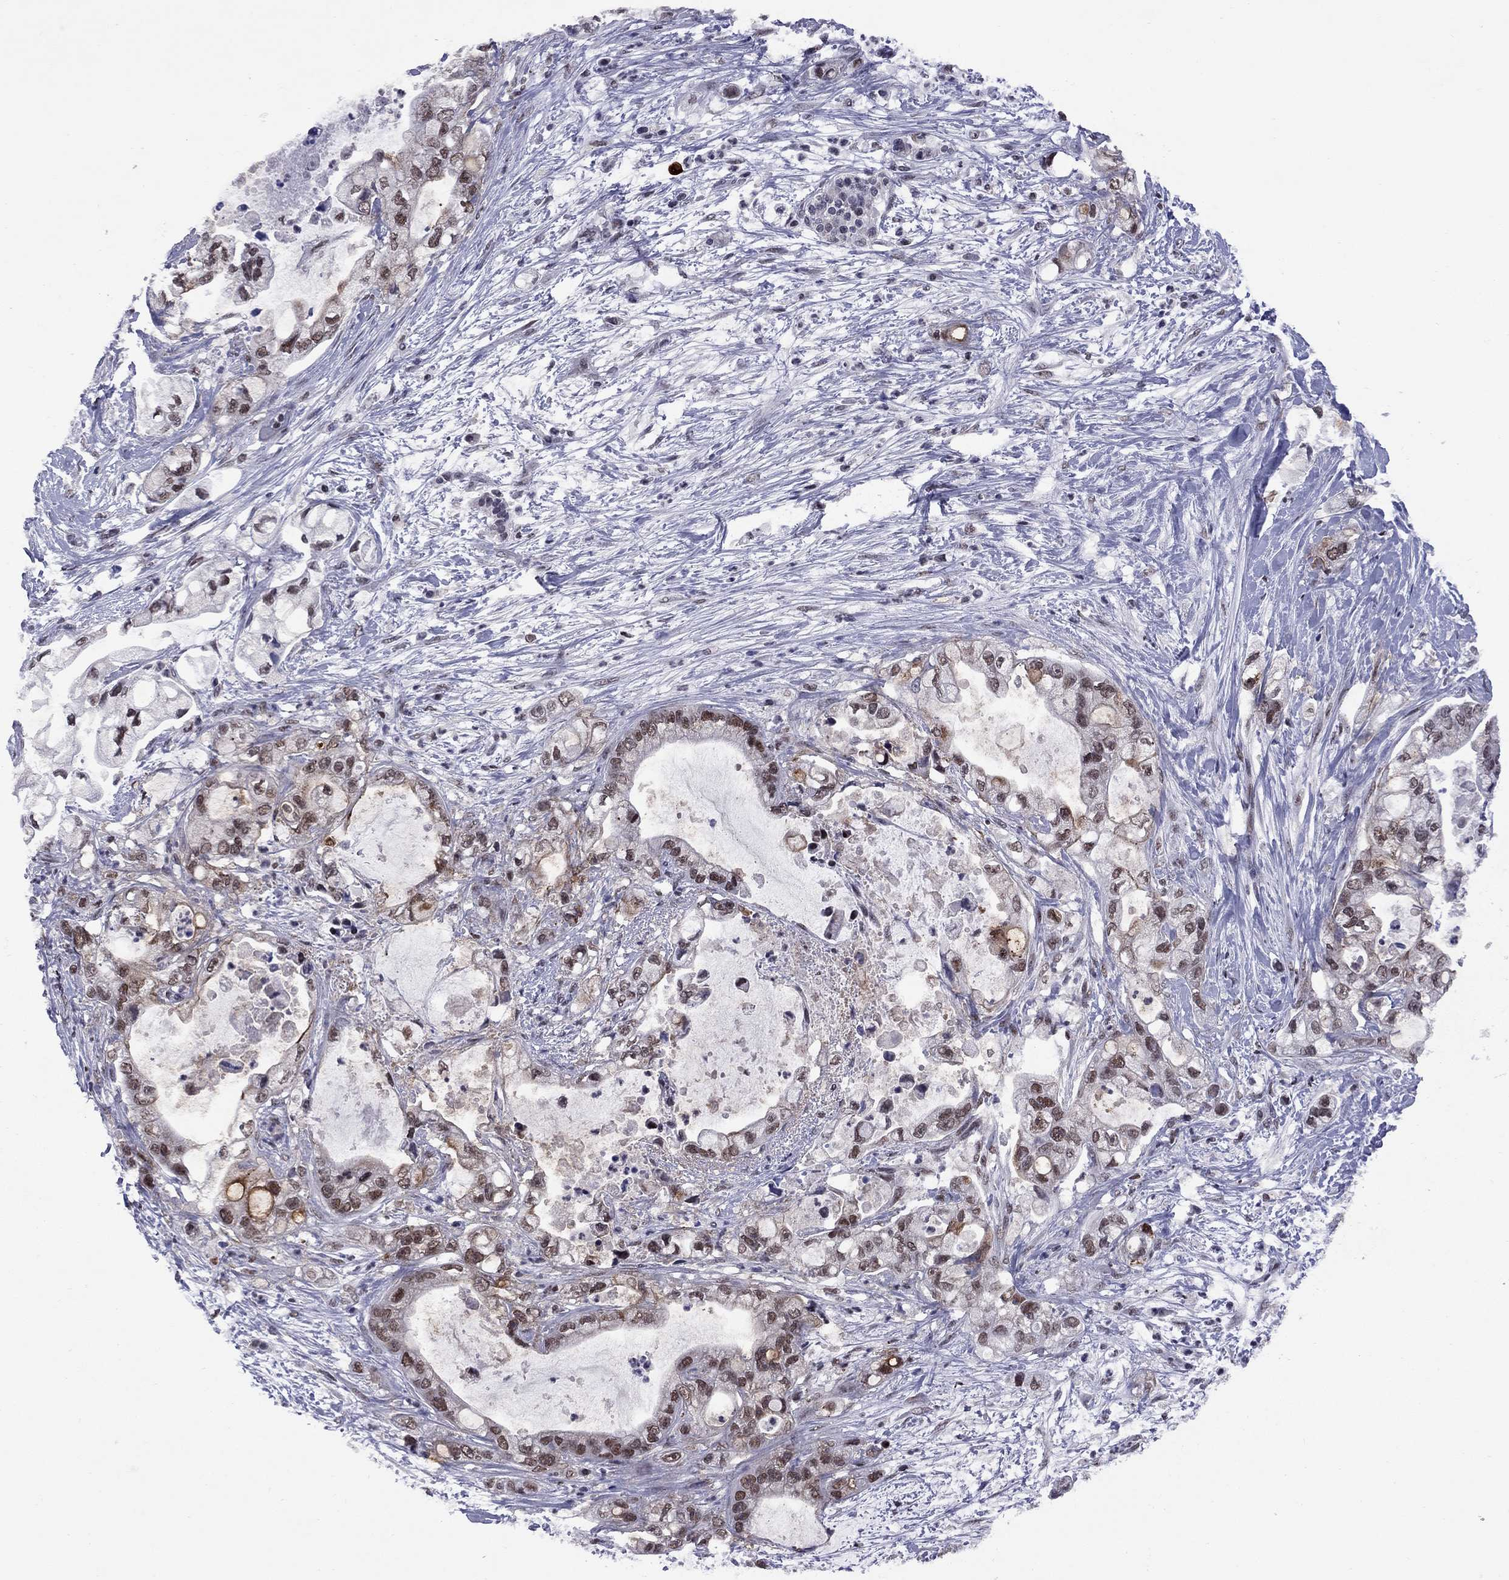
{"staining": {"intensity": "weak", "quantity": "<25%", "location": "nuclear"}, "tissue": "pancreatic cancer", "cell_type": "Tumor cells", "image_type": "cancer", "snomed": [{"axis": "morphology", "description": "Adenocarcinoma, NOS"}, {"axis": "topography", "description": "Pancreas"}], "caption": "DAB immunohistochemical staining of human pancreatic adenocarcinoma exhibits no significant expression in tumor cells.", "gene": "TAF9", "patient": {"sex": "female", "age": 69}}